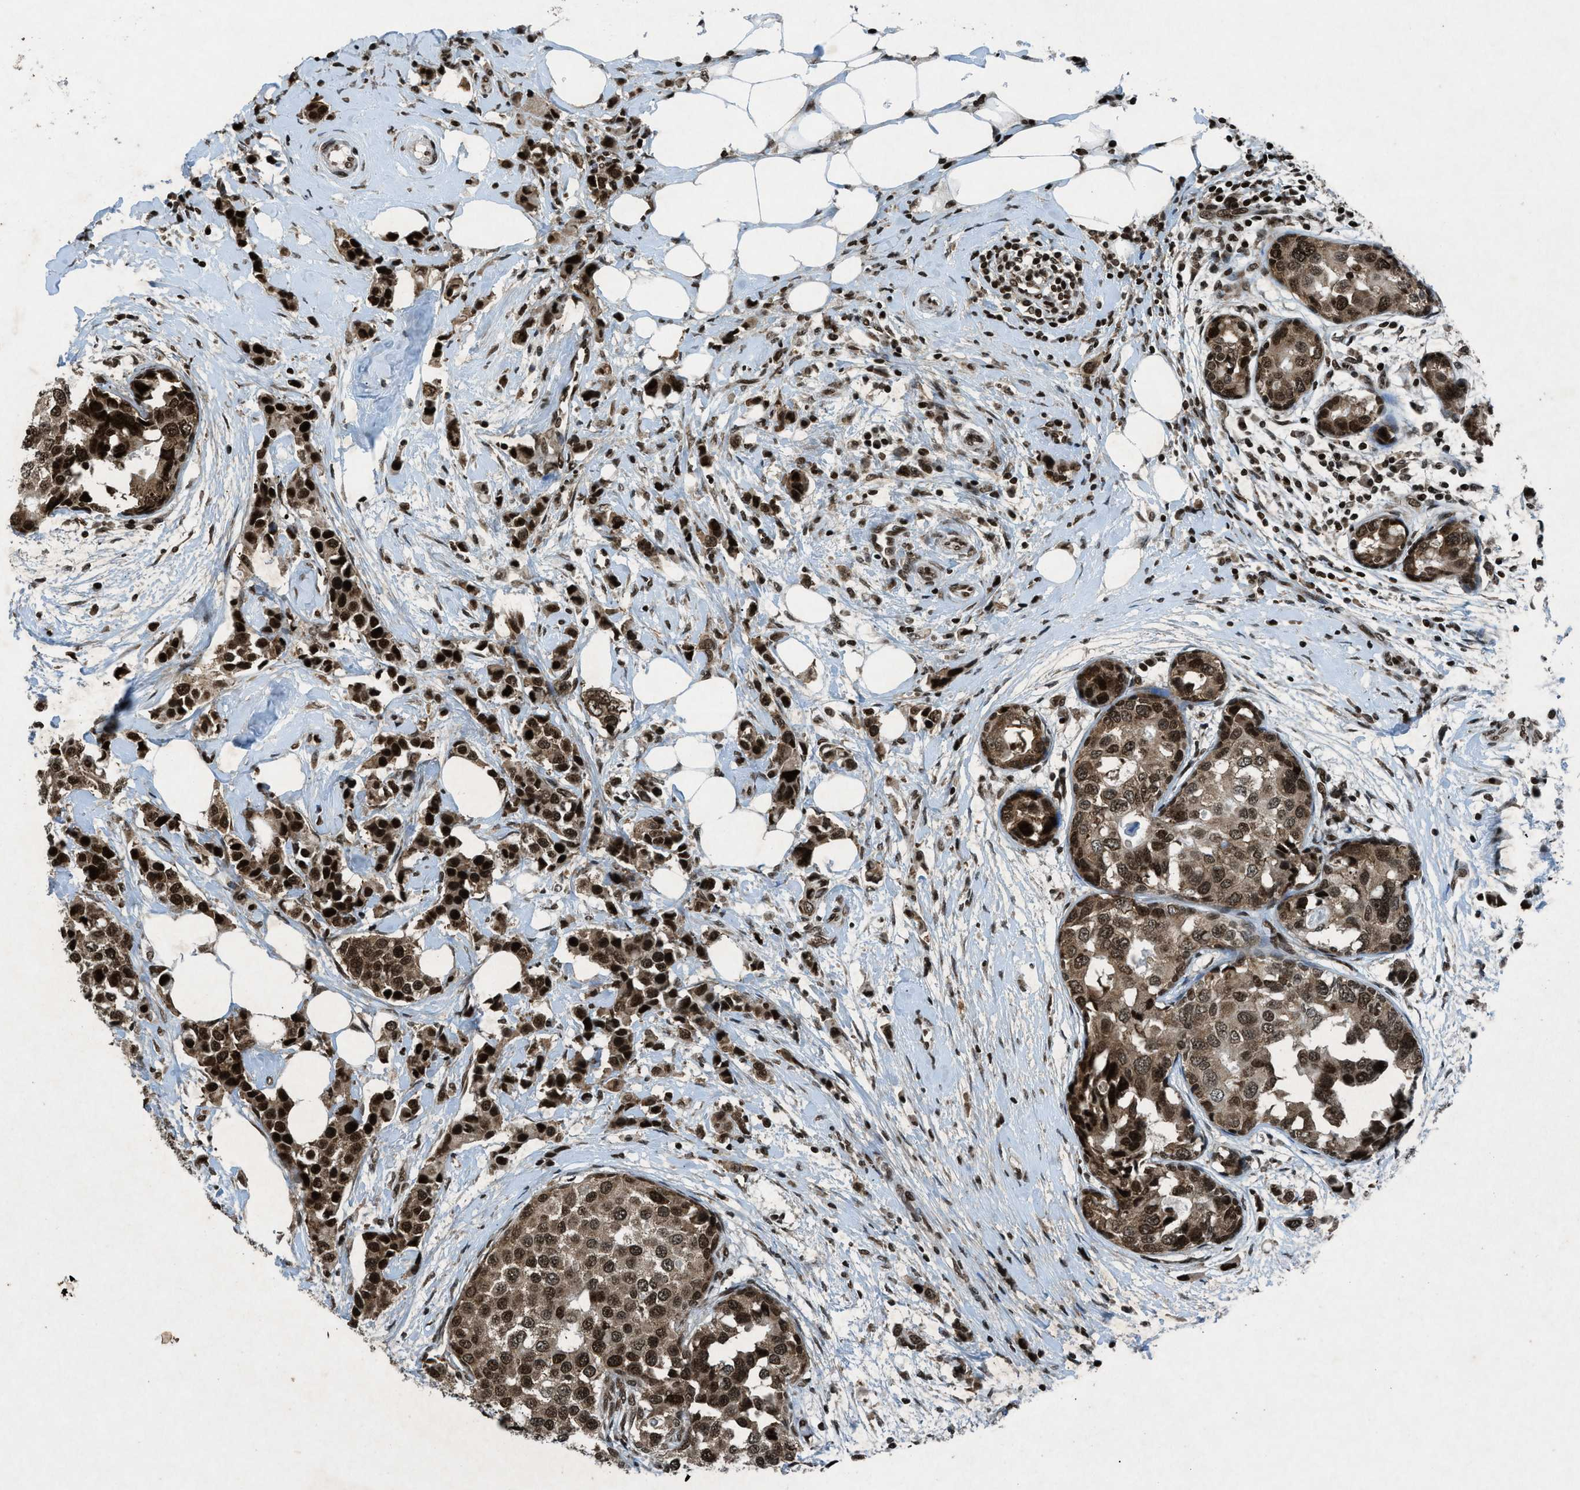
{"staining": {"intensity": "moderate", "quantity": ">75%", "location": "nuclear"}, "tissue": "breast cancer", "cell_type": "Tumor cells", "image_type": "cancer", "snomed": [{"axis": "morphology", "description": "Normal tissue, NOS"}, {"axis": "morphology", "description": "Duct carcinoma"}, {"axis": "topography", "description": "Breast"}], "caption": "The immunohistochemical stain labels moderate nuclear expression in tumor cells of intraductal carcinoma (breast) tissue.", "gene": "NXF1", "patient": {"sex": "female", "age": 50}}